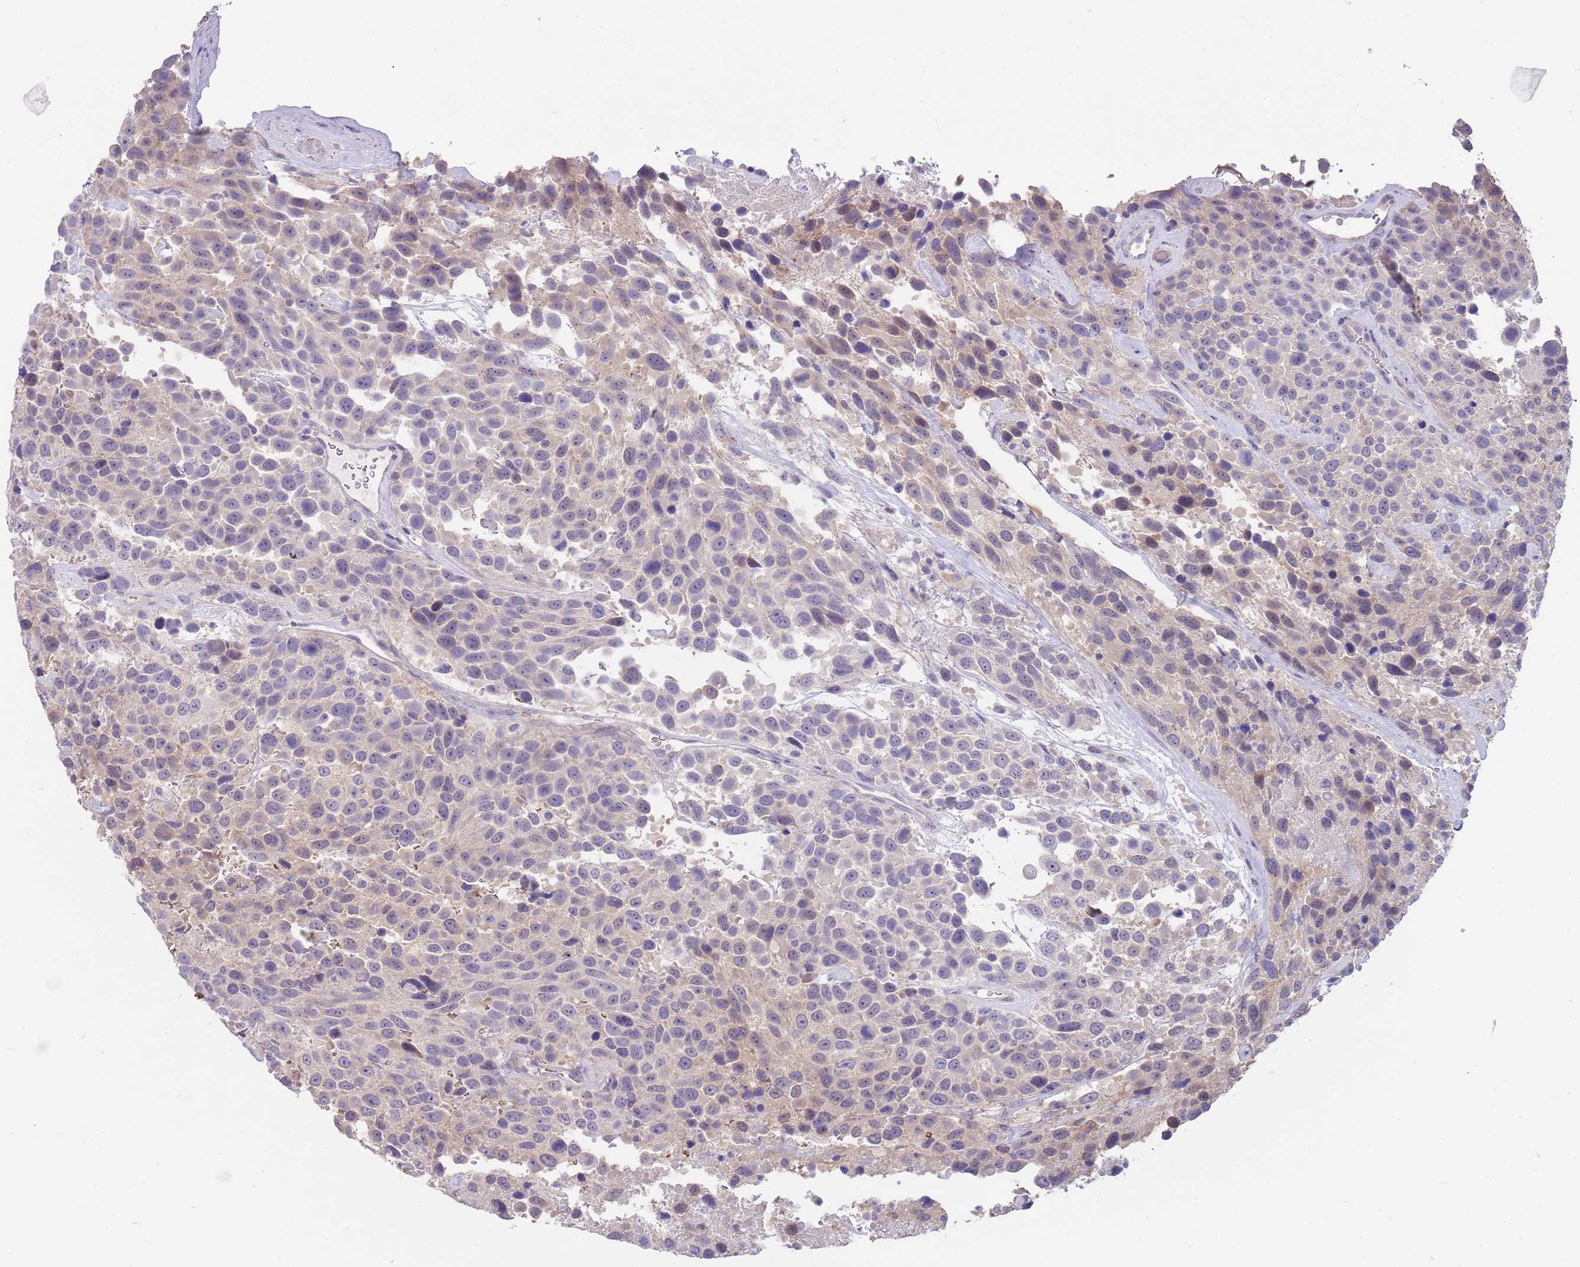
{"staining": {"intensity": "weak", "quantity": "<25%", "location": "cytoplasmic/membranous"}, "tissue": "urothelial cancer", "cell_type": "Tumor cells", "image_type": "cancer", "snomed": [{"axis": "morphology", "description": "Urothelial carcinoma, High grade"}, {"axis": "topography", "description": "Urinary bladder"}], "caption": "Micrograph shows no significant protein expression in tumor cells of urothelial cancer. (Stains: DAB immunohistochemistry with hematoxylin counter stain, Microscopy: brightfield microscopy at high magnification).", "gene": "ZNF14", "patient": {"sex": "female", "age": 70}}